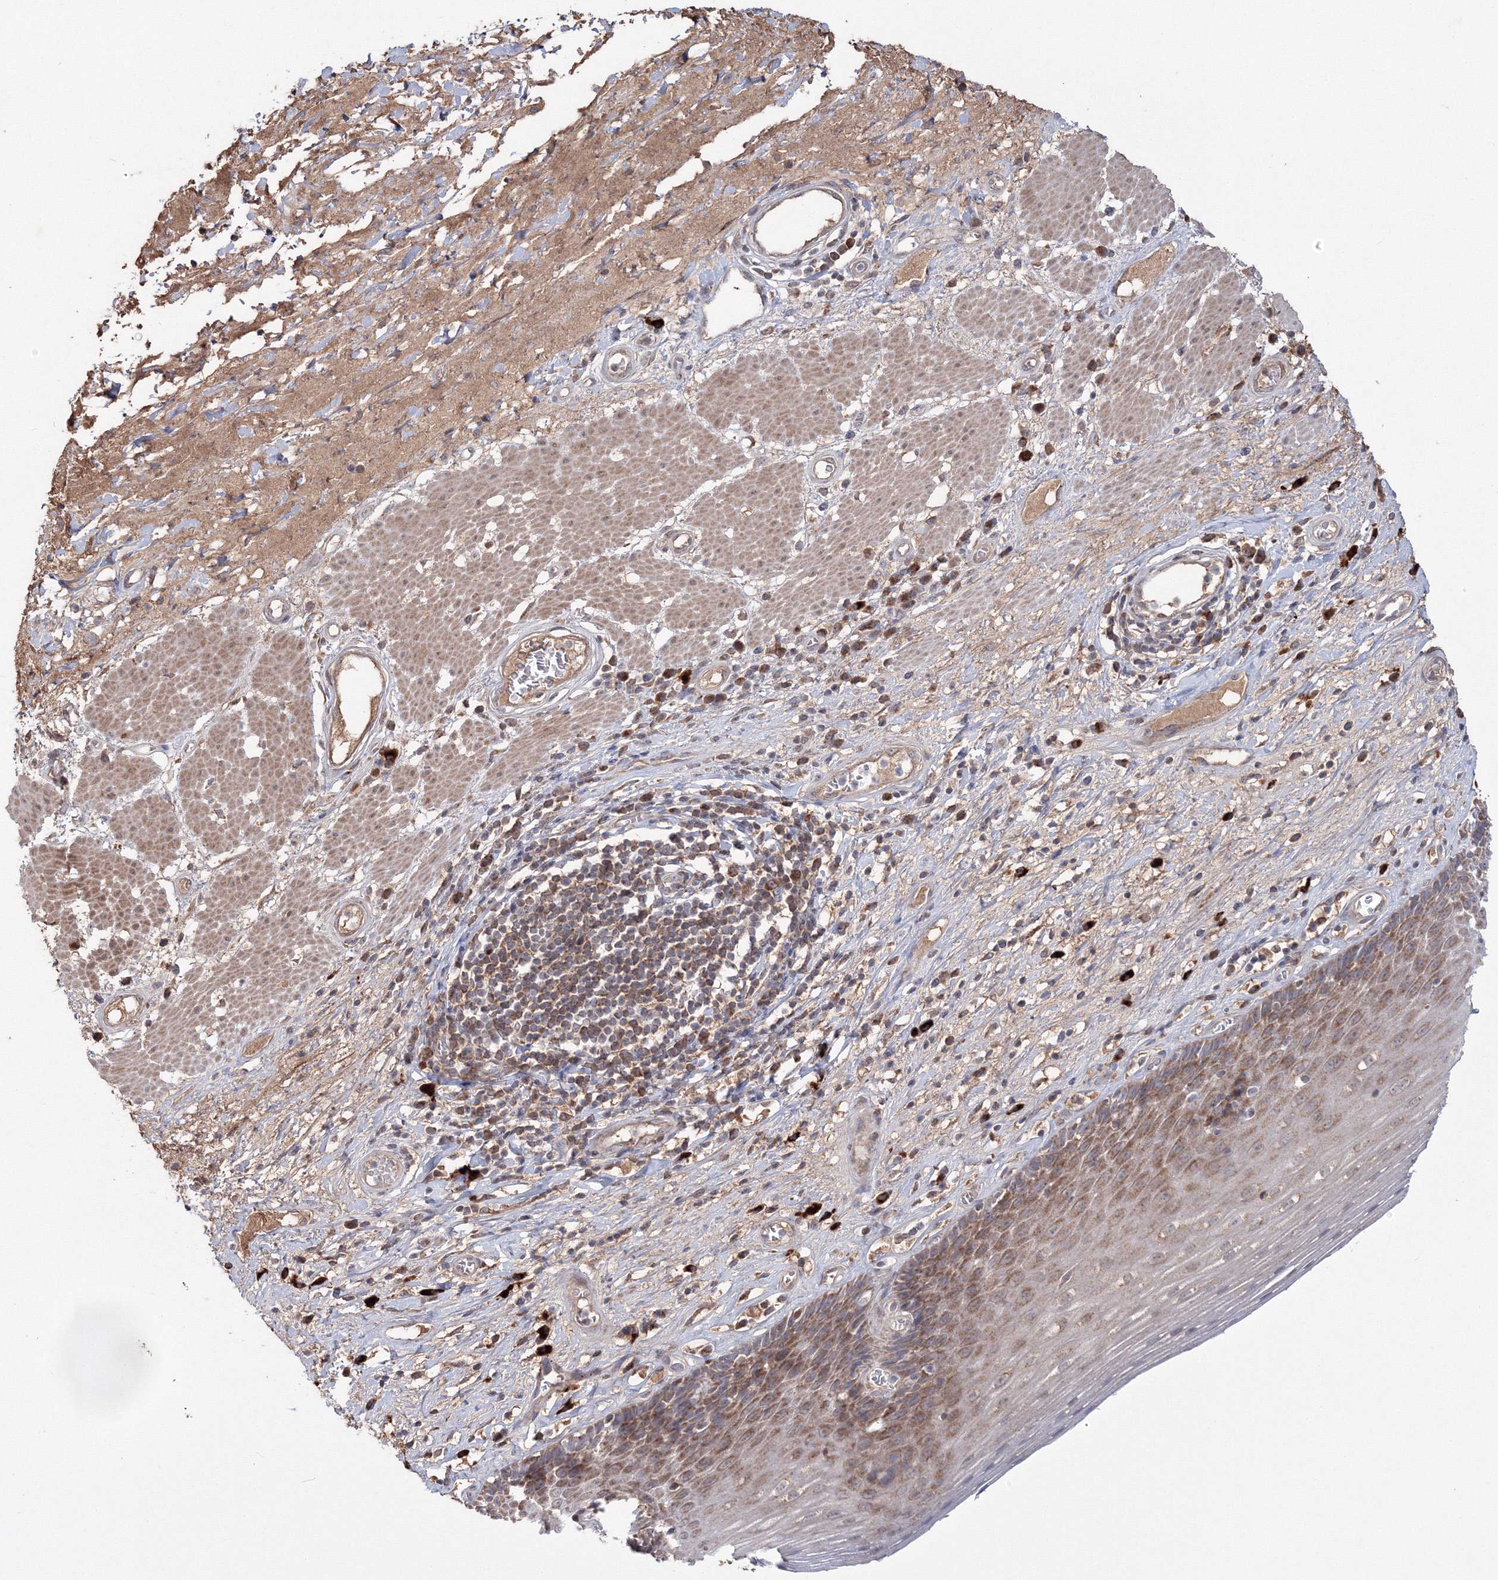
{"staining": {"intensity": "moderate", "quantity": ">75%", "location": "cytoplasmic/membranous"}, "tissue": "esophagus", "cell_type": "Squamous epithelial cells", "image_type": "normal", "snomed": [{"axis": "morphology", "description": "Normal tissue, NOS"}, {"axis": "topography", "description": "Esophagus"}], "caption": "The image reveals staining of unremarkable esophagus, revealing moderate cytoplasmic/membranous protein positivity (brown color) within squamous epithelial cells.", "gene": "PEX13", "patient": {"sex": "male", "age": 62}}